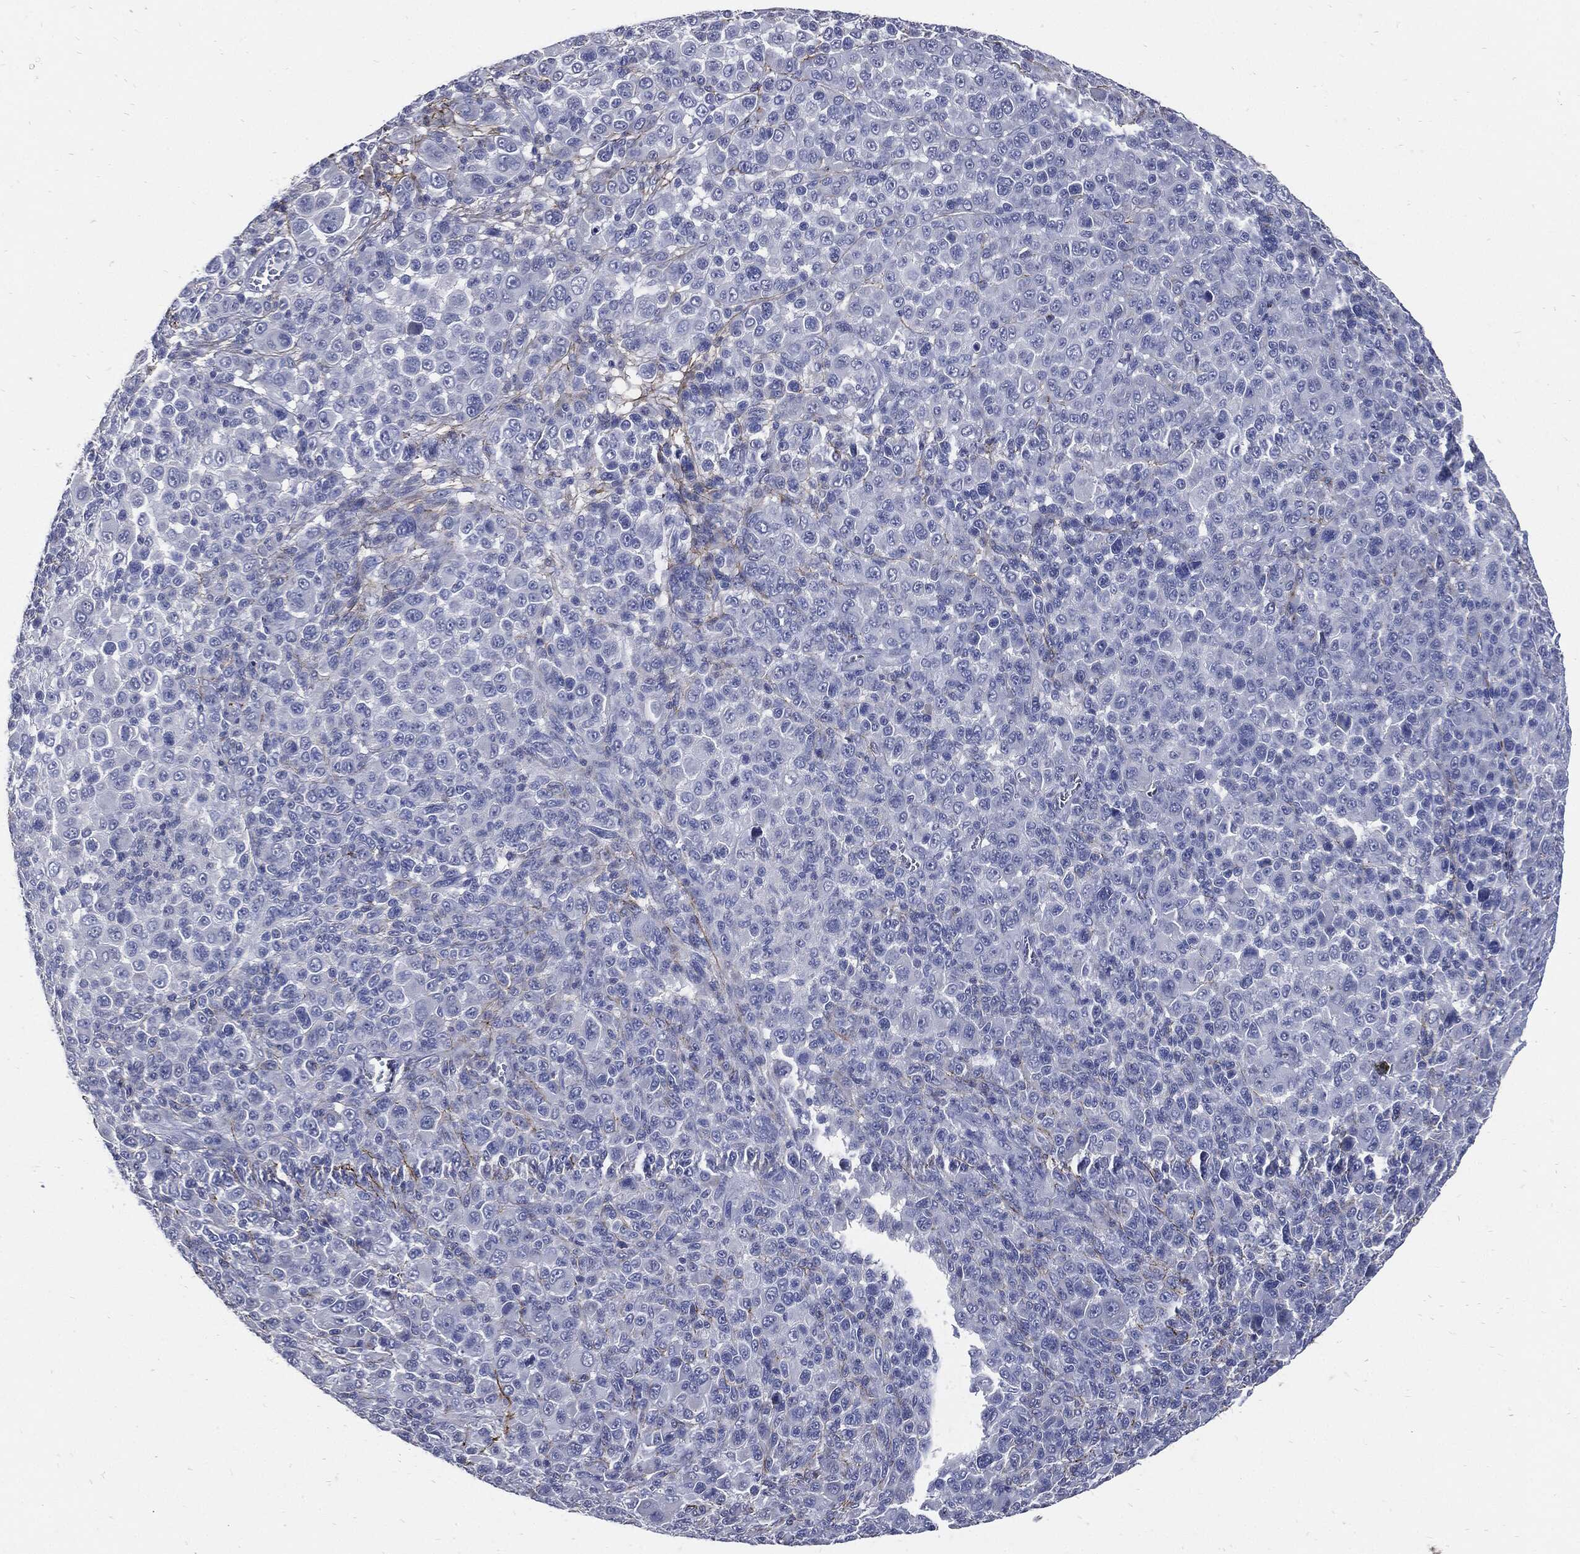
{"staining": {"intensity": "negative", "quantity": "none", "location": "none"}, "tissue": "melanoma", "cell_type": "Tumor cells", "image_type": "cancer", "snomed": [{"axis": "morphology", "description": "Malignant melanoma, NOS"}, {"axis": "topography", "description": "Skin"}], "caption": "Human melanoma stained for a protein using immunohistochemistry displays no expression in tumor cells.", "gene": "FBN1", "patient": {"sex": "female", "age": 57}}